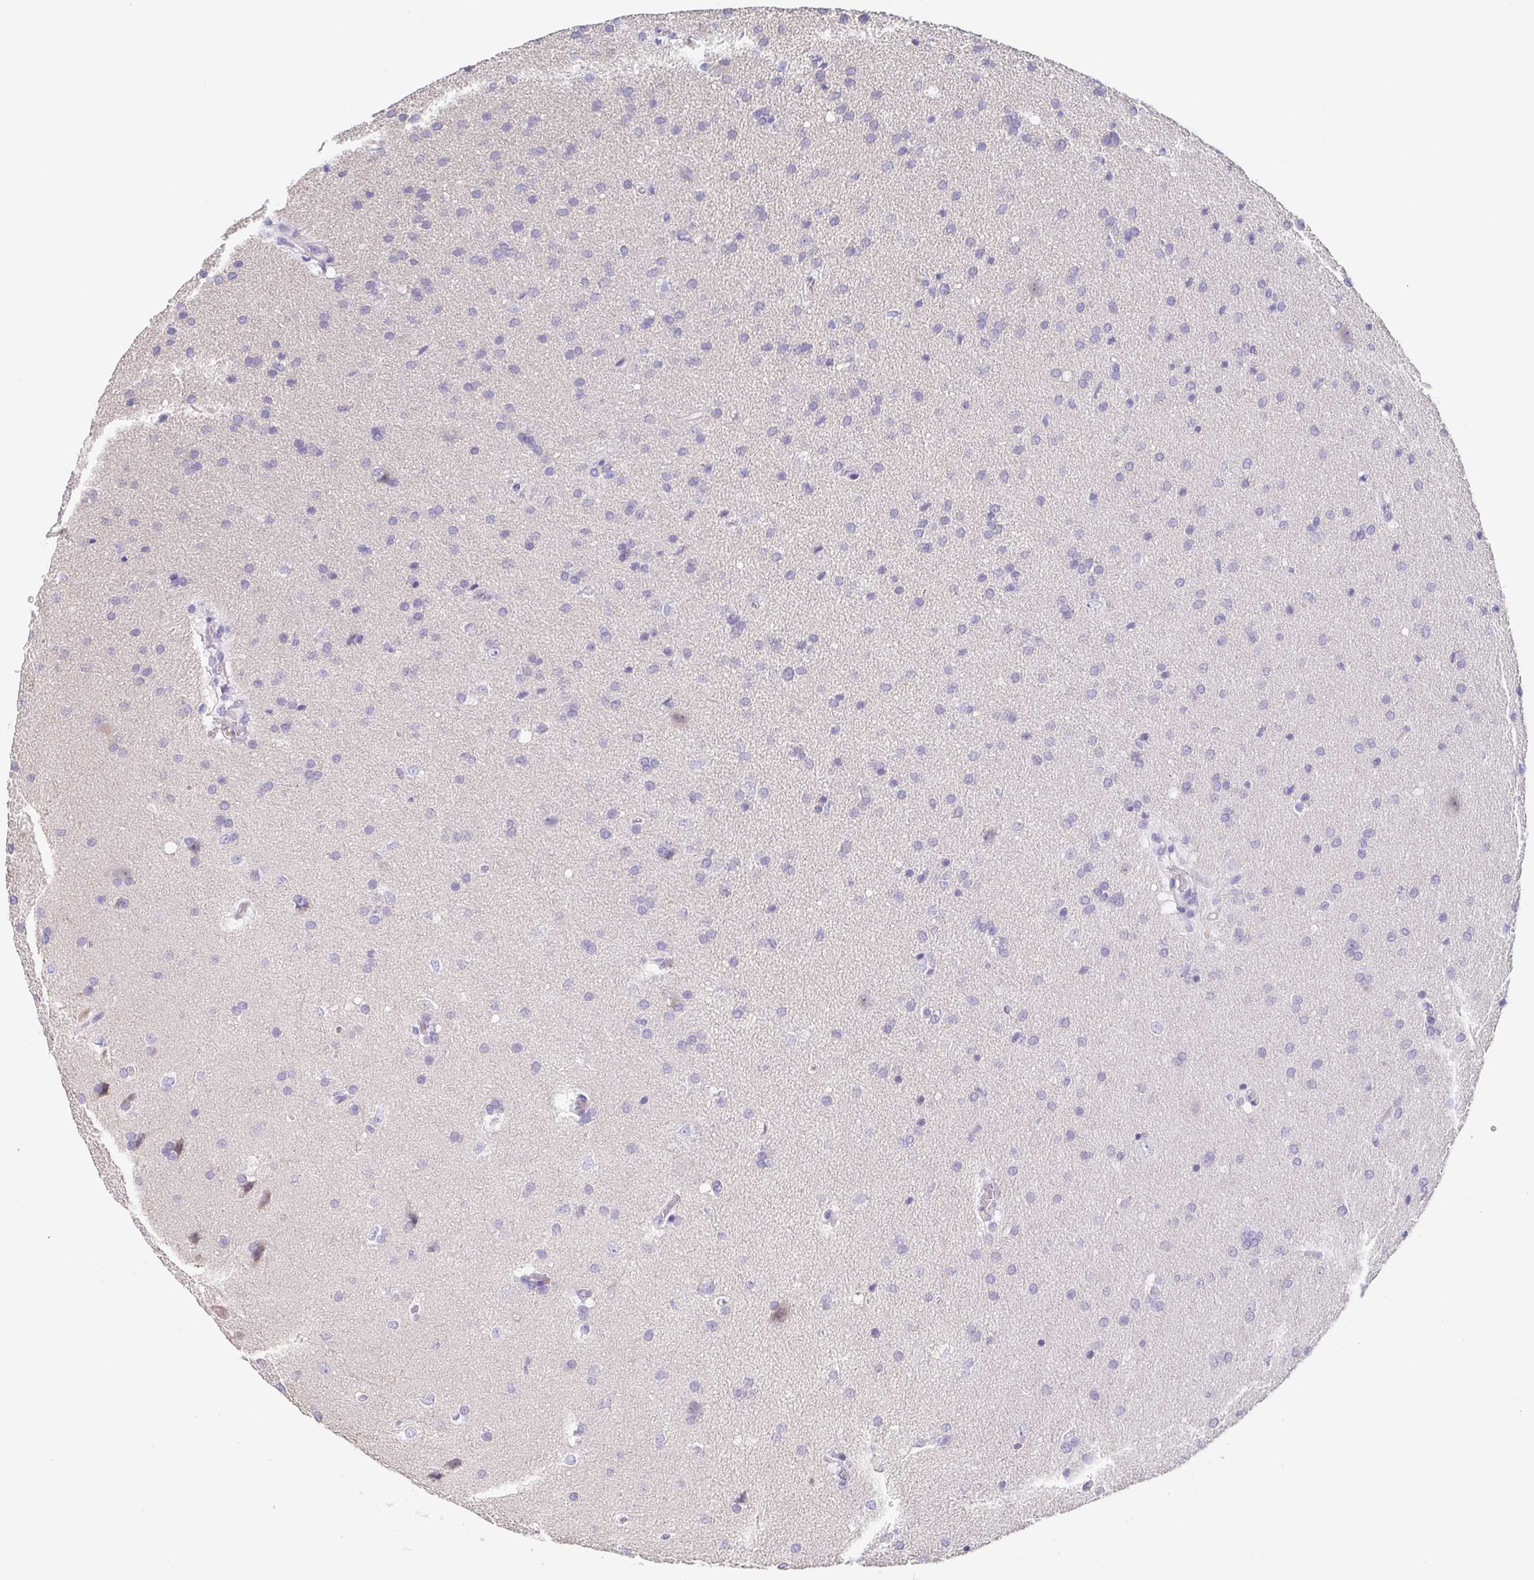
{"staining": {"intensity": "negative", "quantity": "none", "location": "none"}, "tissue": "glioma", "cell_type": "Tumor cells", "image_type": "cancer", "snomed": [{"axis": "morphology", "description": "Glioma, malignant, Low grade"}, {"axis": "topography", "description": "Brain"}], "caption": "An immunohistochemistry (IHC) photomicrograph of malignant low-grade glioma is shown. There is no staining in tumor cells of malignant low-grade glioma.", "gene": "PRR4", "patient": {"sex": "female", "age": 54}}